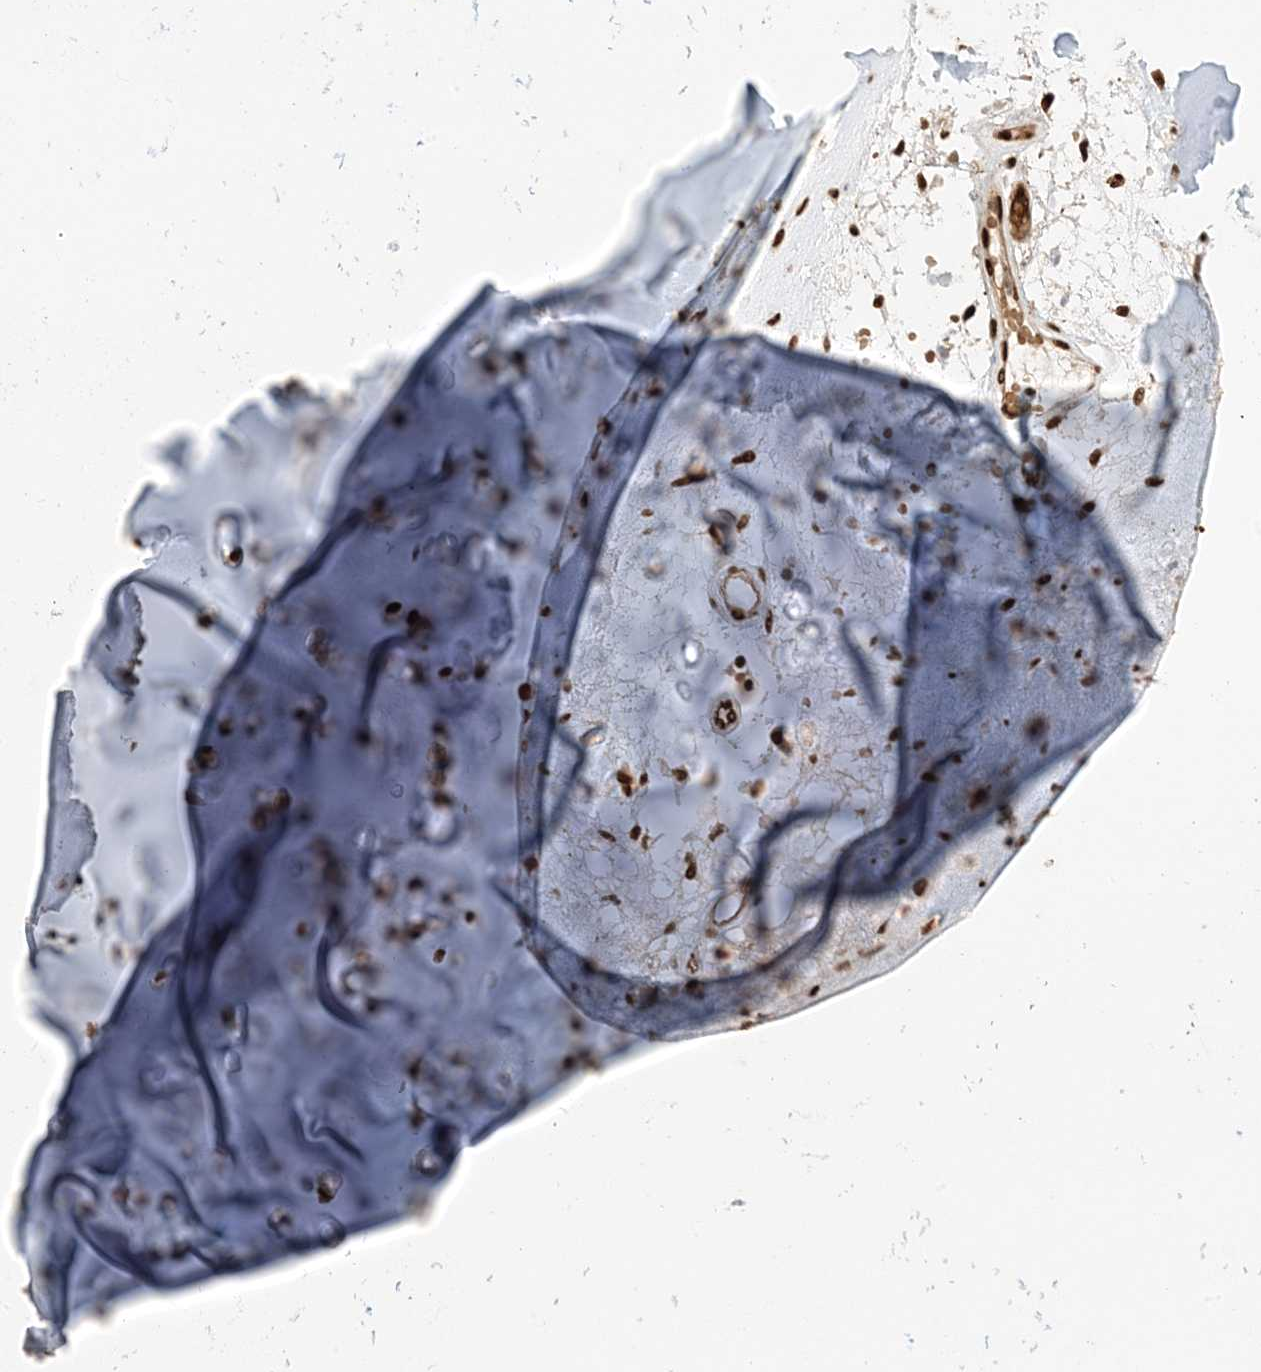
{"staining": {"intensity": "strong", "quantity": ">75%", "location": "nuclear"}, "tissue": "adipose tissue", "cell_type": "Adipocytes", "image_type": "normal", "snomed": [{"axis": "morphology", "description": "Normal tissue, NOS"}, {"axis": "morphology", "description": "Basal cell carcinoma"}, {"axis": "topography", "description": "Cartilage tissue"}, {"axis": "topography", "description": "Nasopharynx"}, {"axis": "topography", "description": "Oral tissue"}], "caption": "Immunohistochemistry (IHC) staining of normal adipose tissue, which exhibits high levels of strong nuclear expression in approximately >75% of adipocytes indicating strong nuclear protein staining. The staining was performed using DAB (3,3'-diaminobenzidine) (brown) for protein detection and nuclei were counterstained in hematoxylin (blue).", "gene": "CKS1B", "patient": {"sex": "female", "age": 77}}